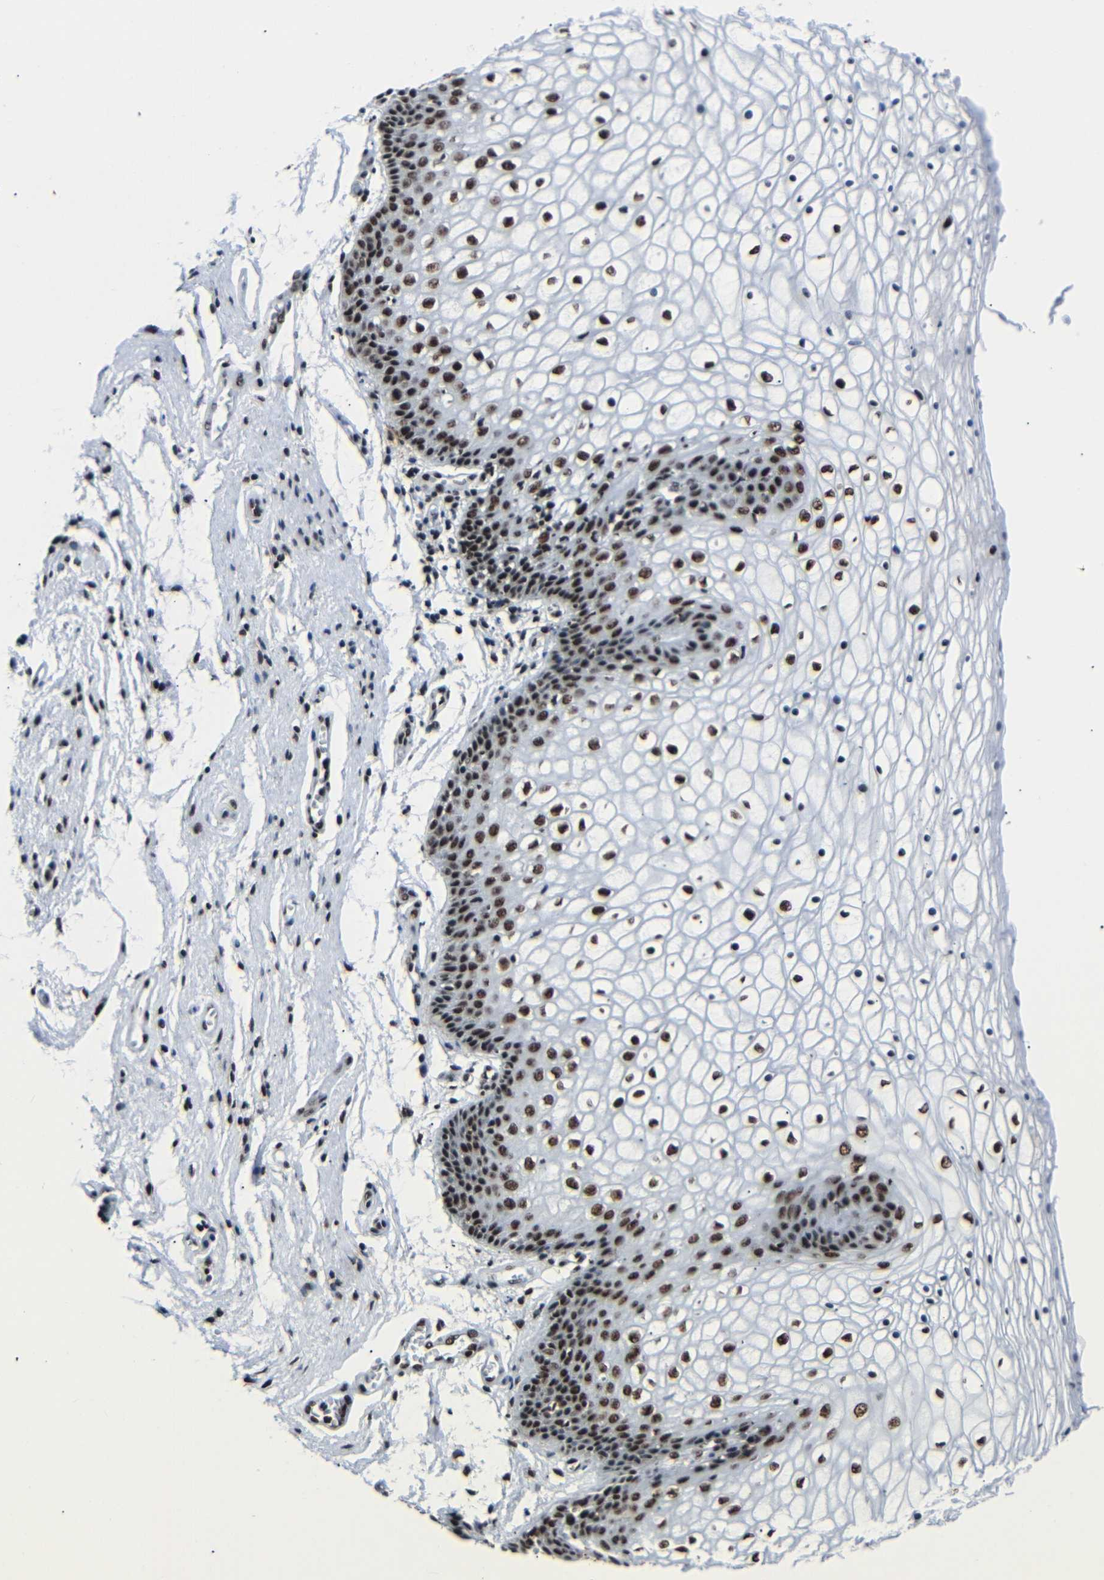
{"staining": {"intensity": "strong", "quantity": ">75%", "location": "nuclear"}, "tissue": "vagina", "cell_type": "Squamous epithelial cells", "image_type": "normal", "snomed": [{"axis": "morphology", "description": "Normal tissue, NOS"}, {"axis": "topography", "description": "Vagina"}], "caption": "Squamous epithelial cells display strong nuclear staining in approximately >75% of cells in benign vagina. (DAB IHC with brightfield microscopy, high magnification).", "gene": "SRSF1", "patient": {"sex": "female", "age": 34}}